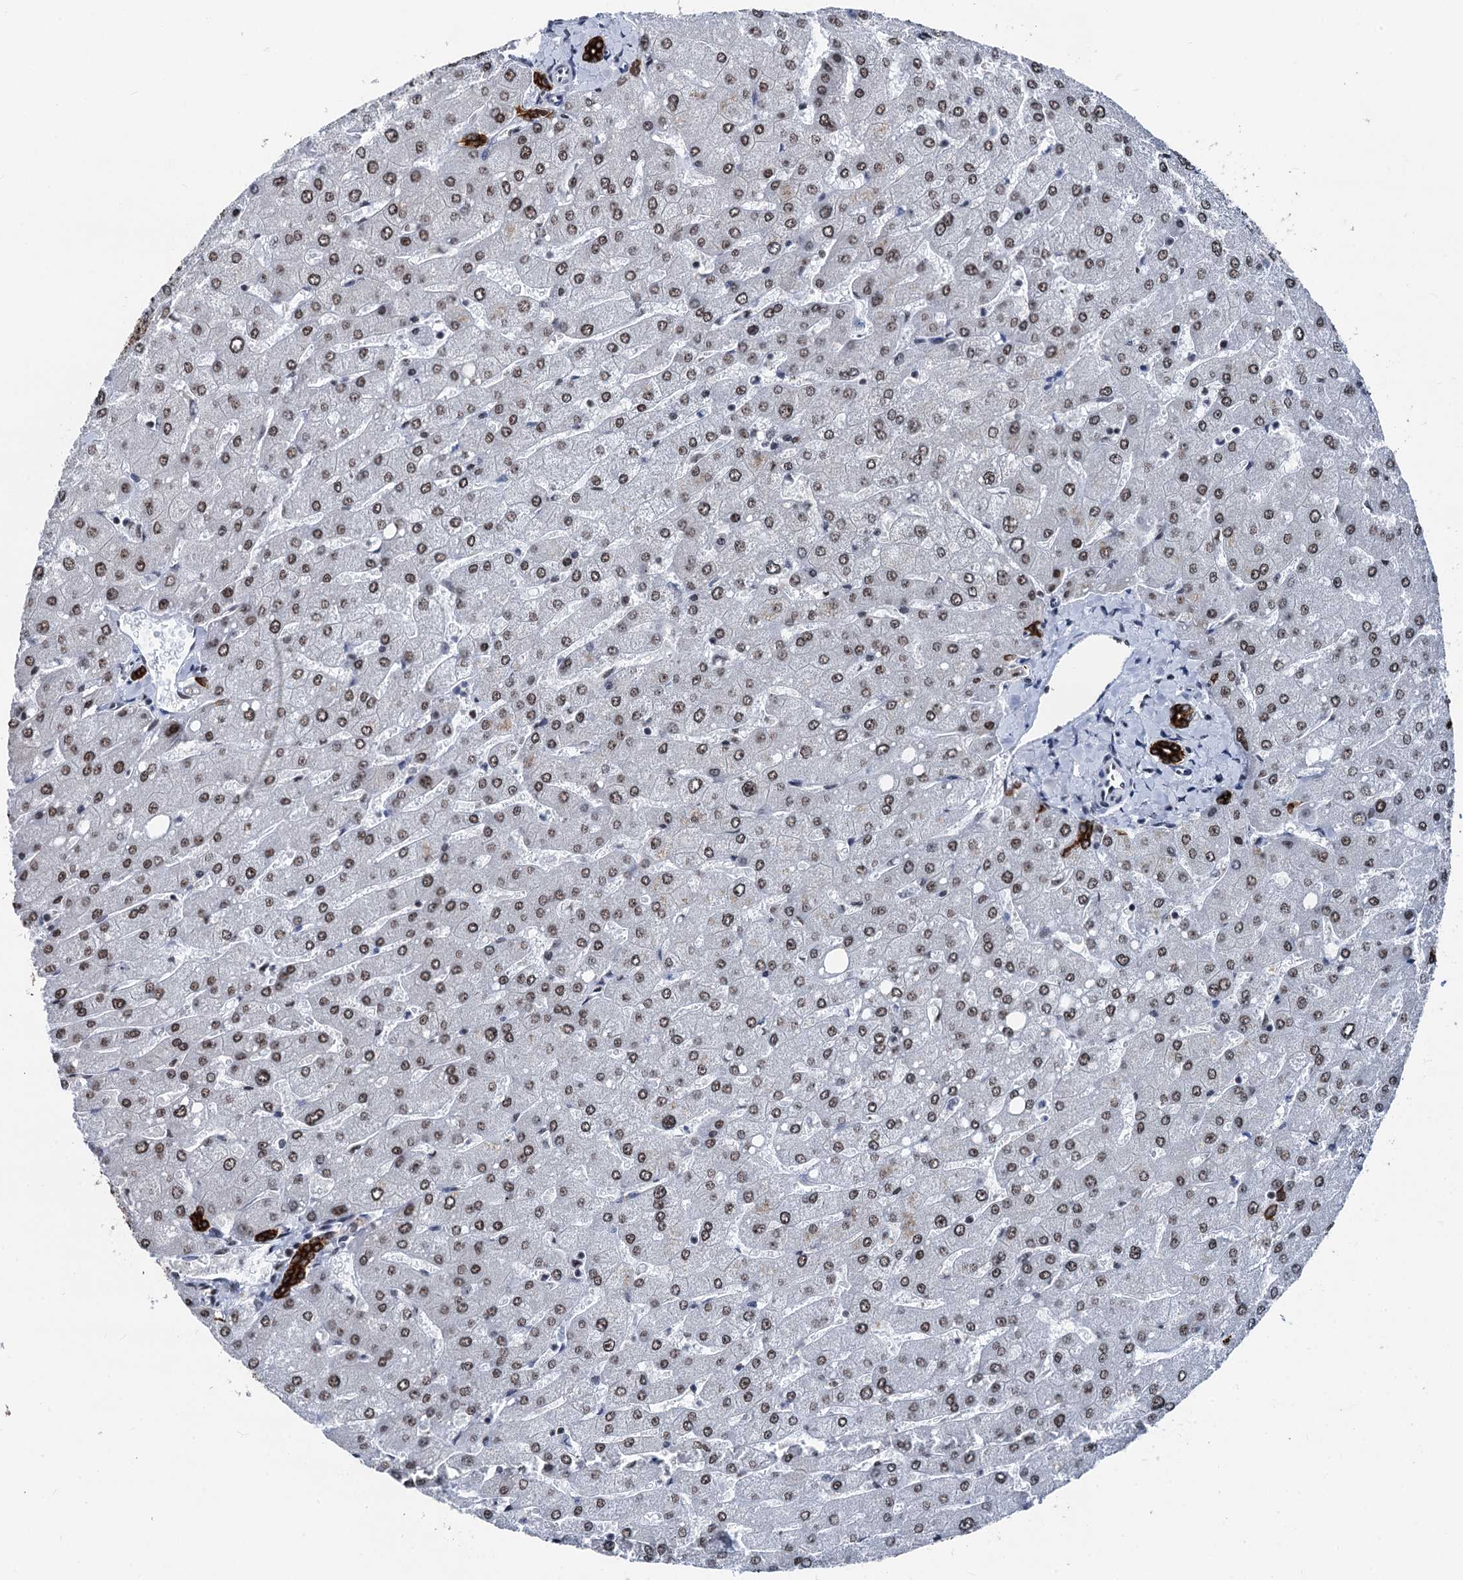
{"staining": {"intensity": "strong", "quantity": ">75%", "location": "cytoplasmic/membranous,nuclear"}, "tissue": "liver", "cell_type": "Cholangiocytes", "image_type": "normal", "snomed": [{"axis": "morphology", "description": "Normal tissue, NOS"}, {"axis": "topography", "description": "Liver"}], "caption": "The micrograph exhibits immunohistochemical staining of benign liver. There is strong cytoplasmic/membranous,nuclear positivity is identified in approximately >75% of cholangiocytes.", "gene": "DDX23", "patient": {"sex": "male", "age": 55}}